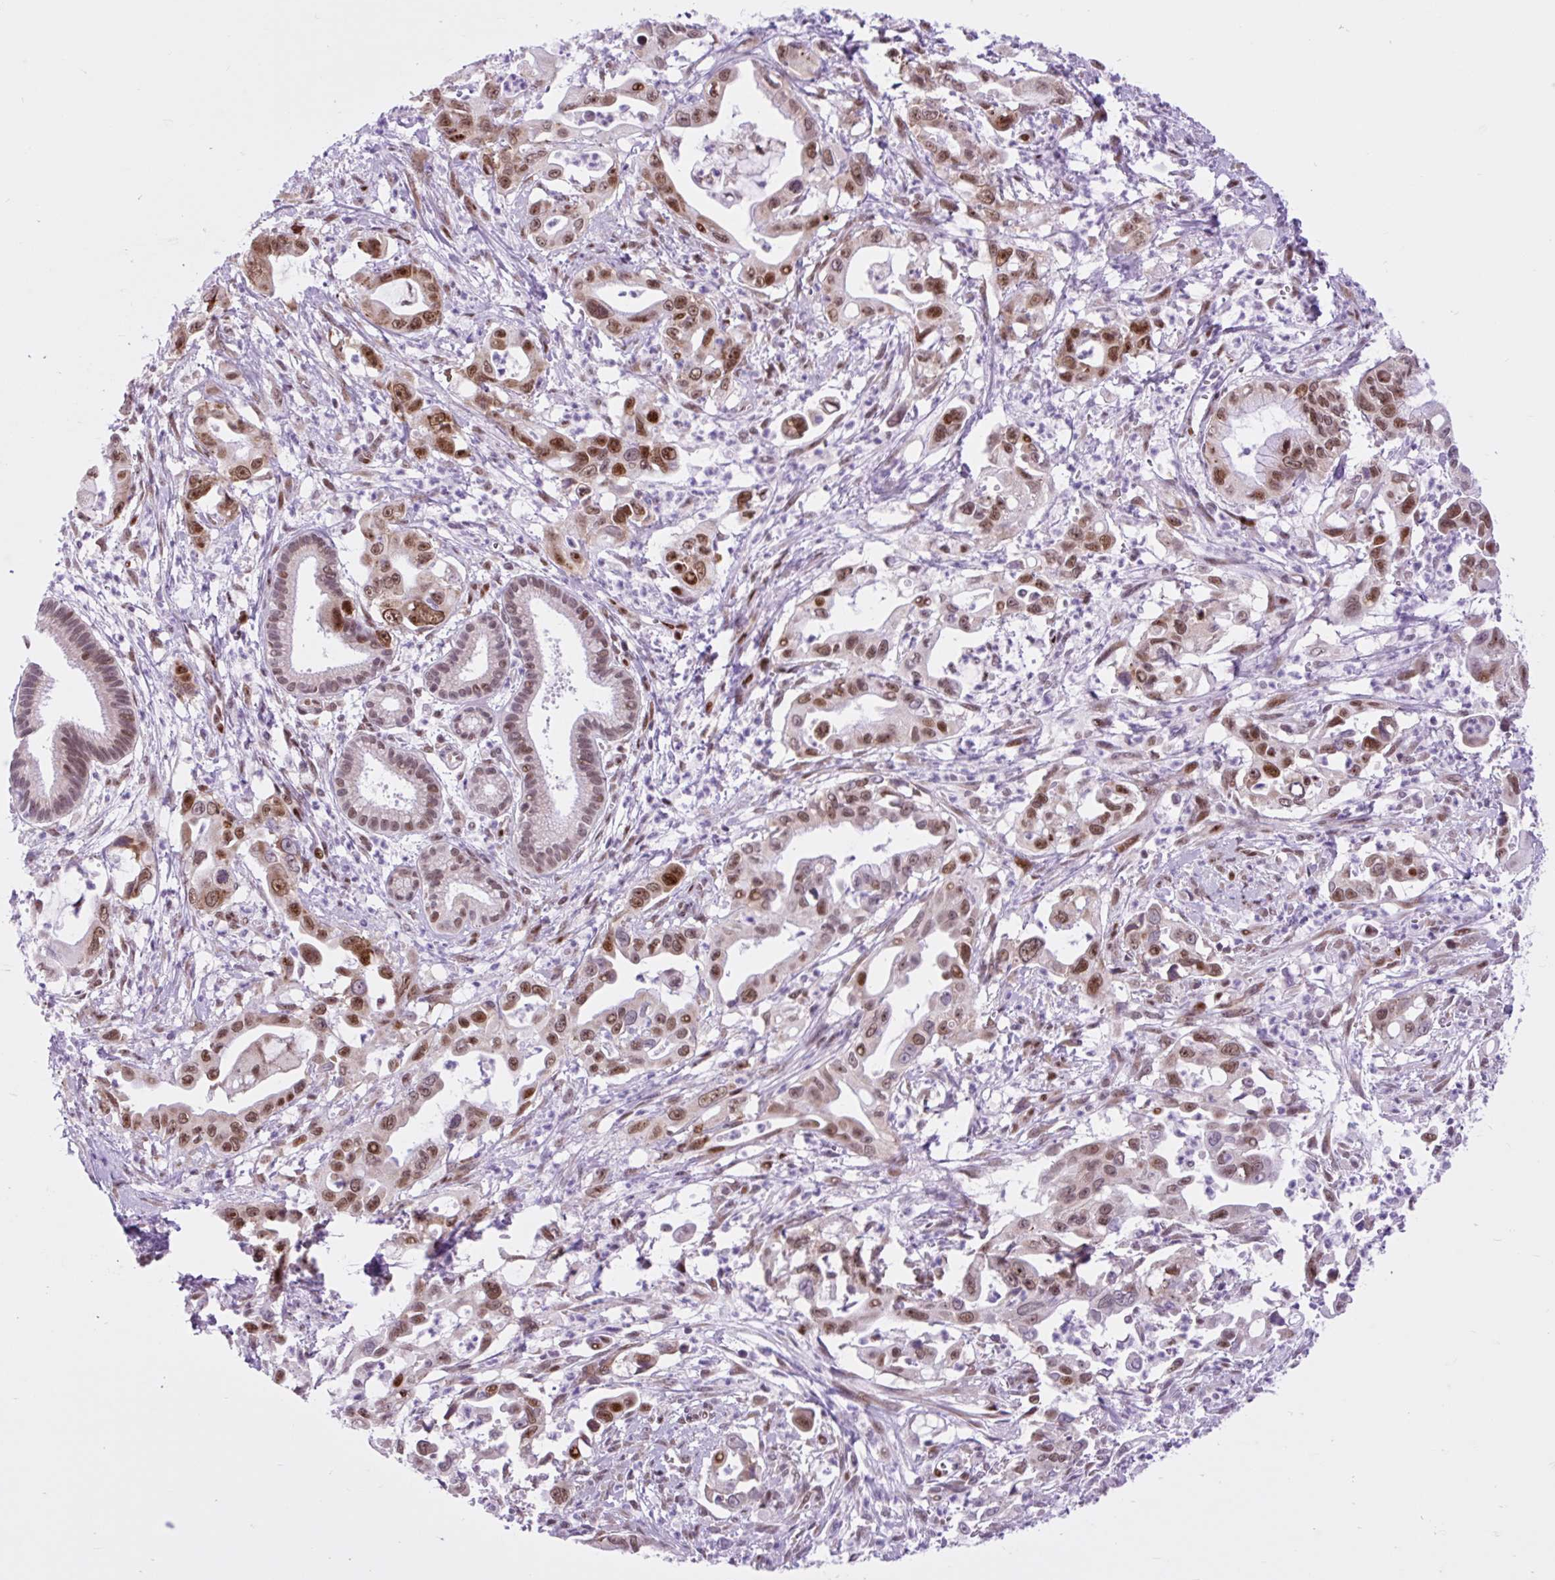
{"staining": {"intensity": "moderate", "quantity": ">75%", "location": "nuclear"}, "tissue": "pancreatic cancer", "cell_type": "Tumor cells", "image_type": "cancer", "snomed": [{"axis": "morphology", "description": "Adenocarcinoma, NOS"}, {"axis": "topography", "description": "Pancreas"}], "caption": "Approximately >75% of tumor cells in human pancreatic cancer (adenocarcinoma) exhibit moderate nuclear protein expression as visualized by brown immunohistochemical staining.", "gene": "CLK2", "patient": {"sex": "male", "age": 61}}